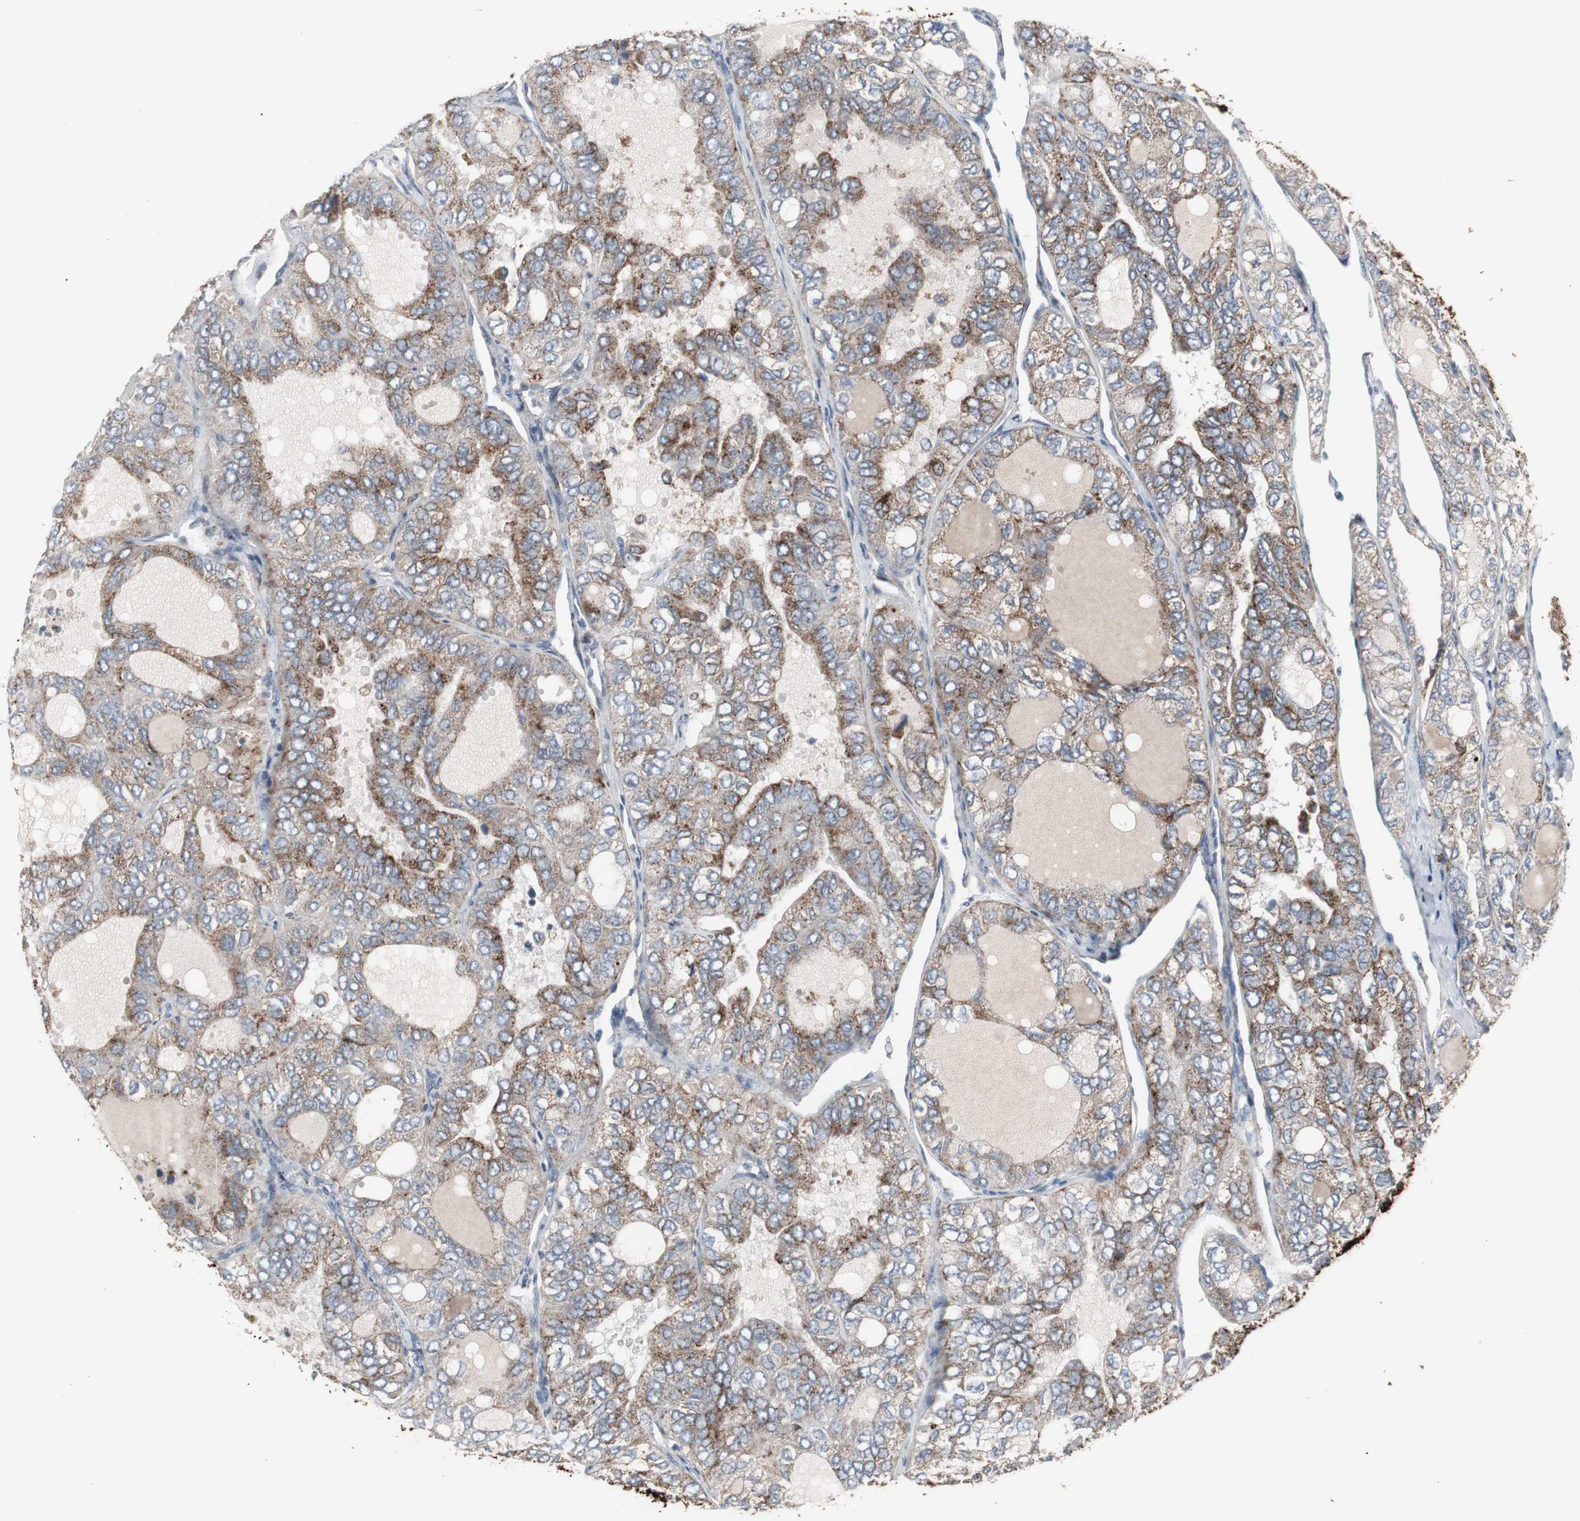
{"staining": {"intensity": "strong", "quantity": ">75%", "location": "cytoplasmic/membranous"}, "tissue": "thyroid cancer", "cell_type": "Tumor cells", "image_type": "cancer", "snomed": [{"axis": "morphology", "description": "Follicular adenoma carcinoma, NOS"}, {"axis": "topography", "description": "Thyroid gland"}], "caption": "Human thyroid cancer (follicular adenoma carcinoma) stained with a protein marker reveals strong staining in tumor cells.", "gene": "GBA1", "patient": {"sex": "male", "age": 75}}